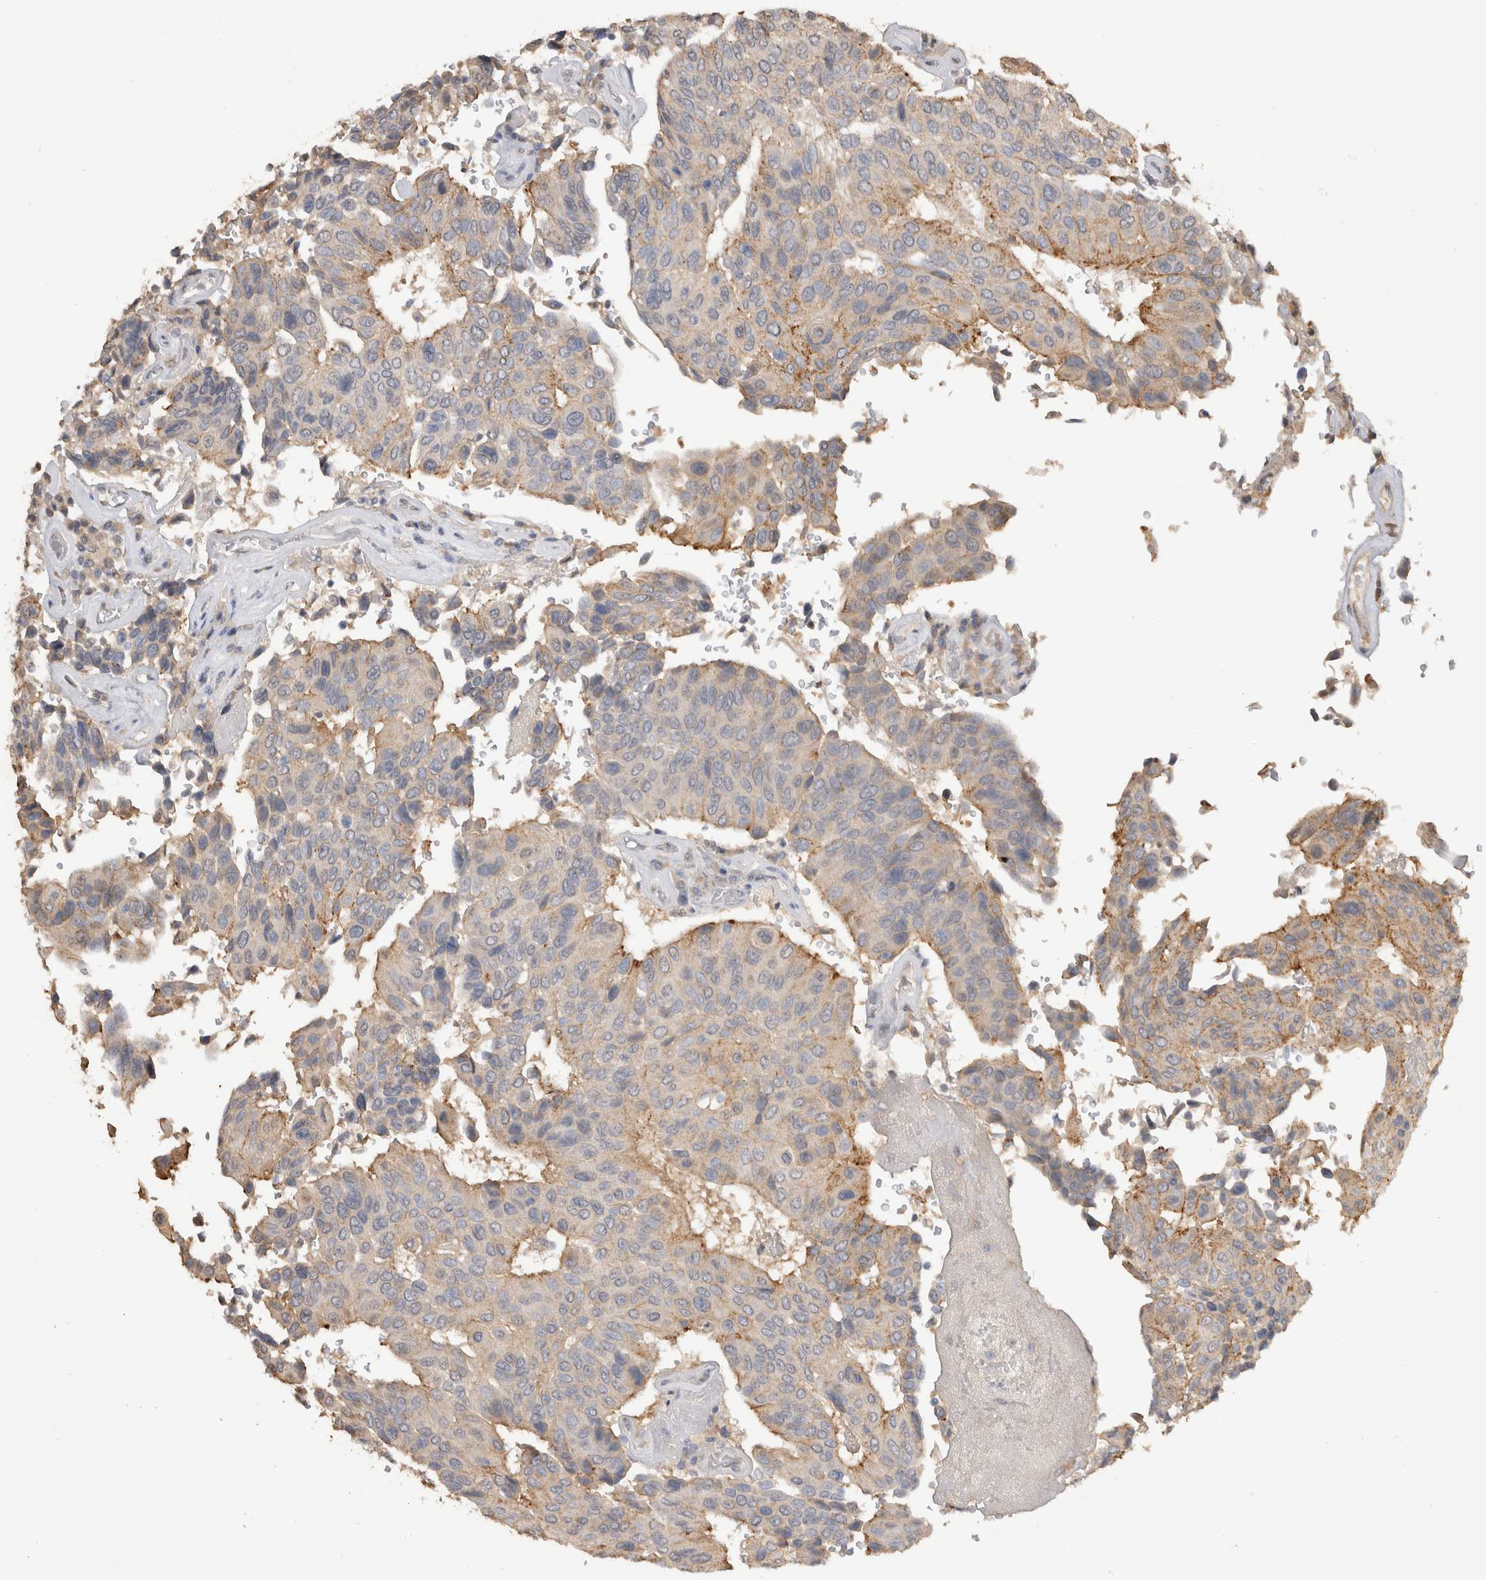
{"staining": {"intensity": "weak", "quantity": "25%-75%", "location": "cytoplasmic/membranous"}, "tissue": "urothelial cancer", "cell_type": "Tumor cells", "image_type": "cancer", "snomed": [{"axis": "morphology", "description": "Urothelial carcinoma, High grade"}, {"axis": "topography", "description": "Urinary bladder"}], "caption": "Weak cytoplasmic/membranous staining is appreciated in about 25%-75% of tumor cells in urothelial cancer.", "gene": "NAALADL2", "patient": {"sex": "male", "age": 66}}